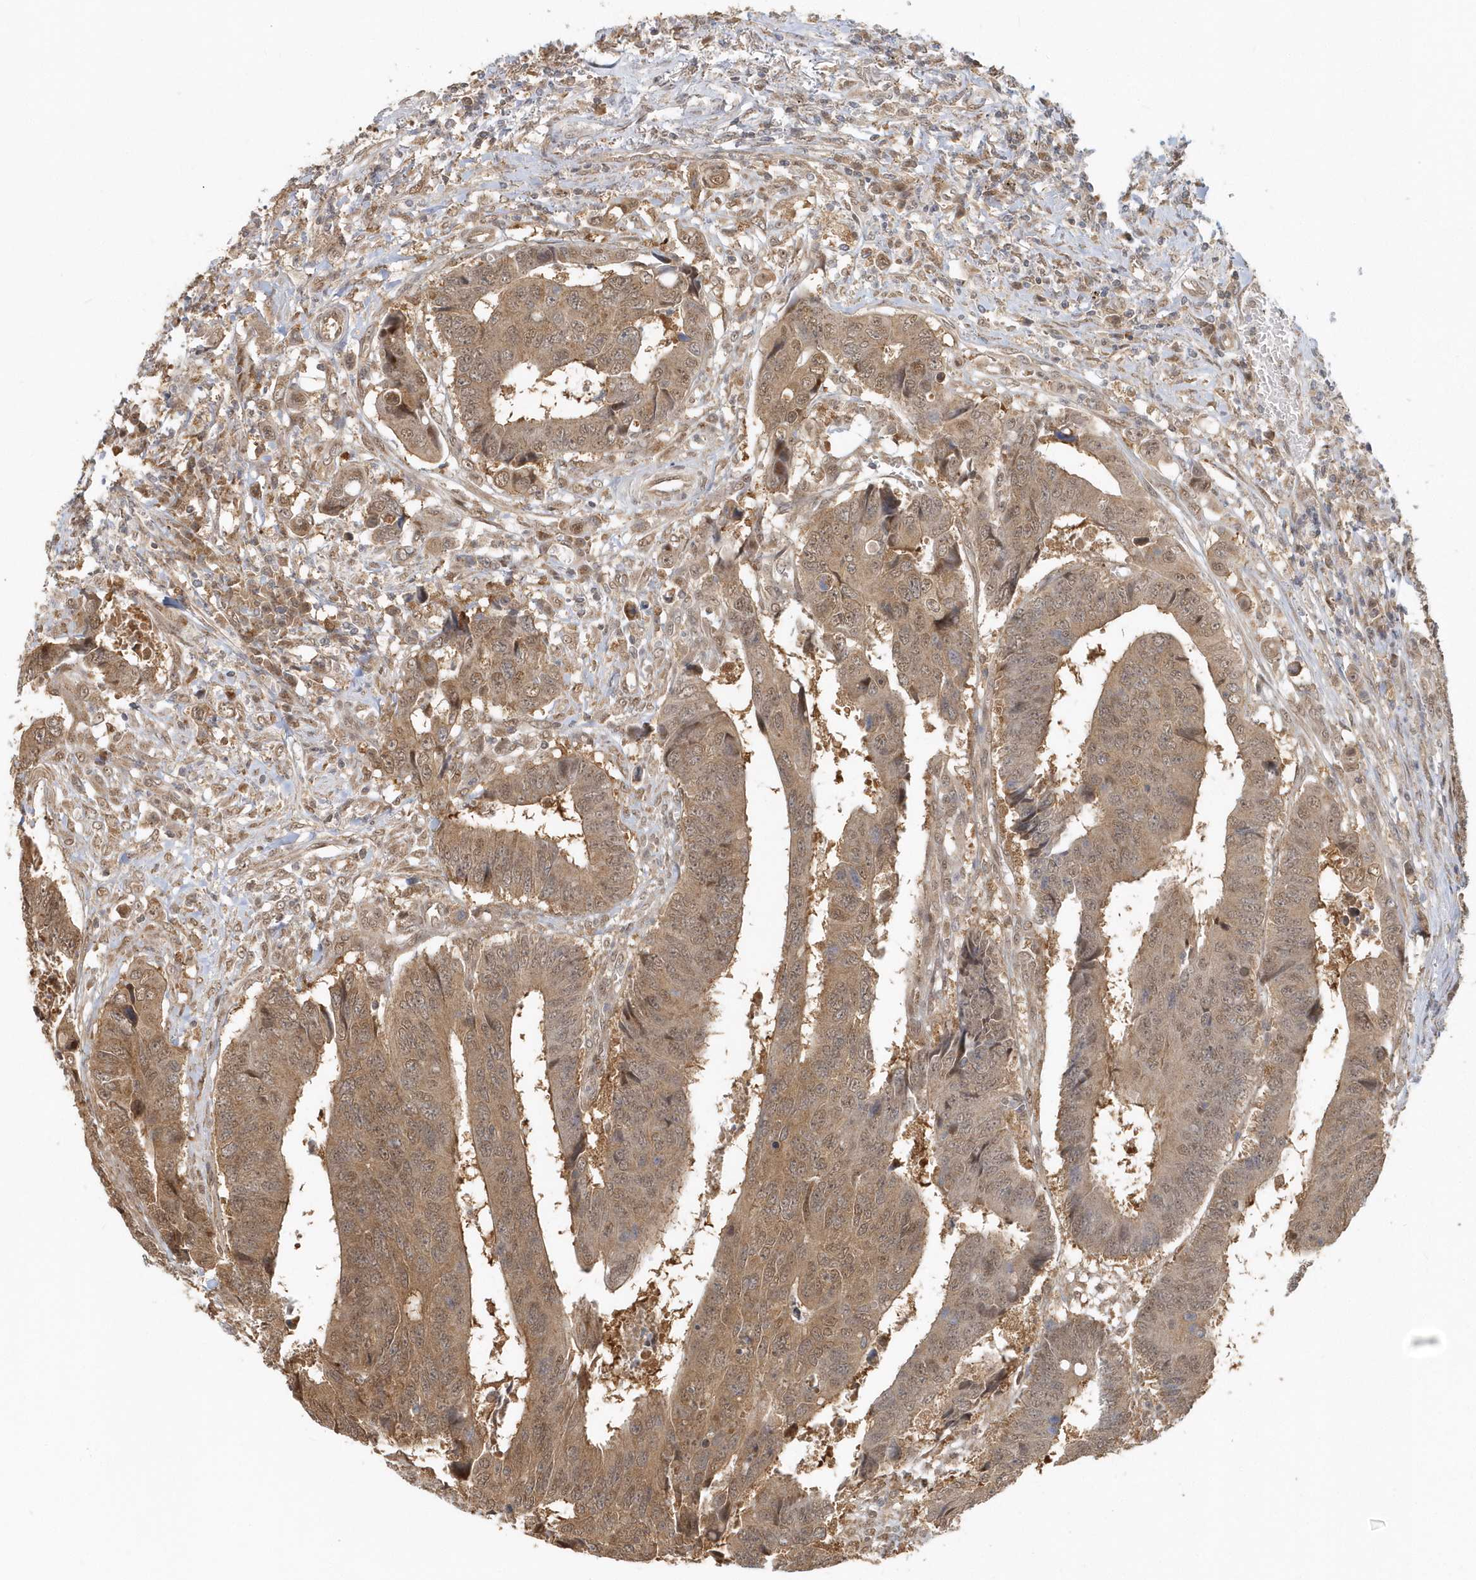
{"staining": {"intensity": "moderate", "quantity": ">75%", "location": "cytoplasmic/membranous,nuclear"}, "tissue": "colorectal cancer", "cell_type": "Tumor cells", "image_type": "cancer", "snomed": [{"axis": "morphology", "description": "Adenocarcinoma, NOS"}, {"axis": "topography", "description": "Rectum"}], "caption": "Brown immunohistochemical staining in human colorectal cancer (adenocarcinoma) exhibits moderate cytoplasmic/membranous and nuclear positivity in about >75% of tumor cells. (DAB (3,3'-diaminobenzidine) IHC with brightfield microscopy, high magnification).", "gene": "PSMD6", "patient": {"sex": "male", "age": 84}}